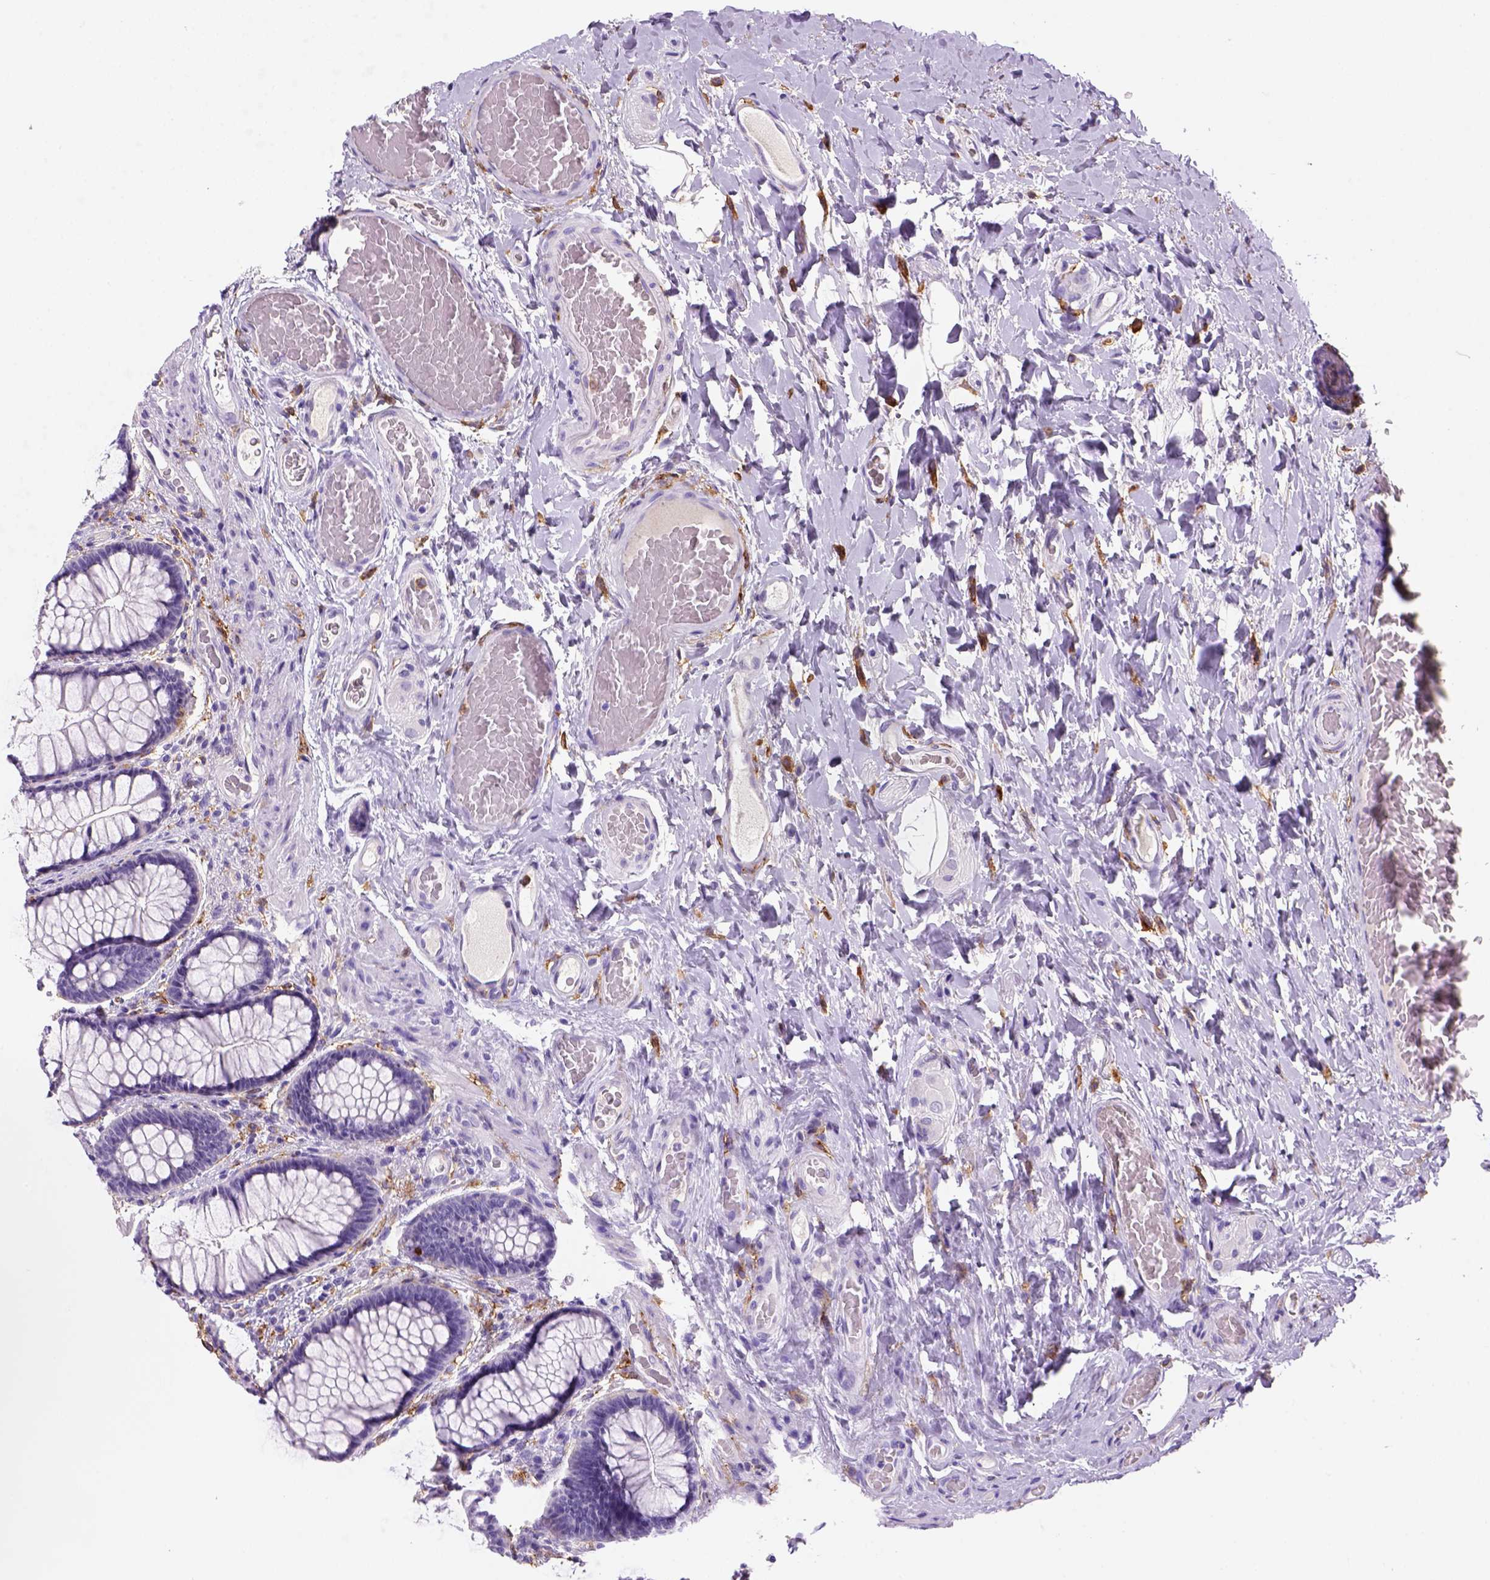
{"staining": {"intensity": "negative", "quantity": "none", "location": "none"}, "tissue": "colon", "cell_type": "Endothelial cells", "image_type": "normal", "snomed": [{"axis": "morphology", "description": "Normal tissue, NOS"}, {"axis": "topography", "description": "Colon"}], "caption": "Immunohistochemistry (IHC) micrograph of unremarkable colon: human colon stained with DAB (3,3'-diaminobenzidine) demonstrates no significant protein staining in endothelial cells. (DAB immunohistochemistry (IHC) visualized using brightfield microscopy, high magnification).", "gene": "CD14", "patient": {"sex": "female", "age": 65}}